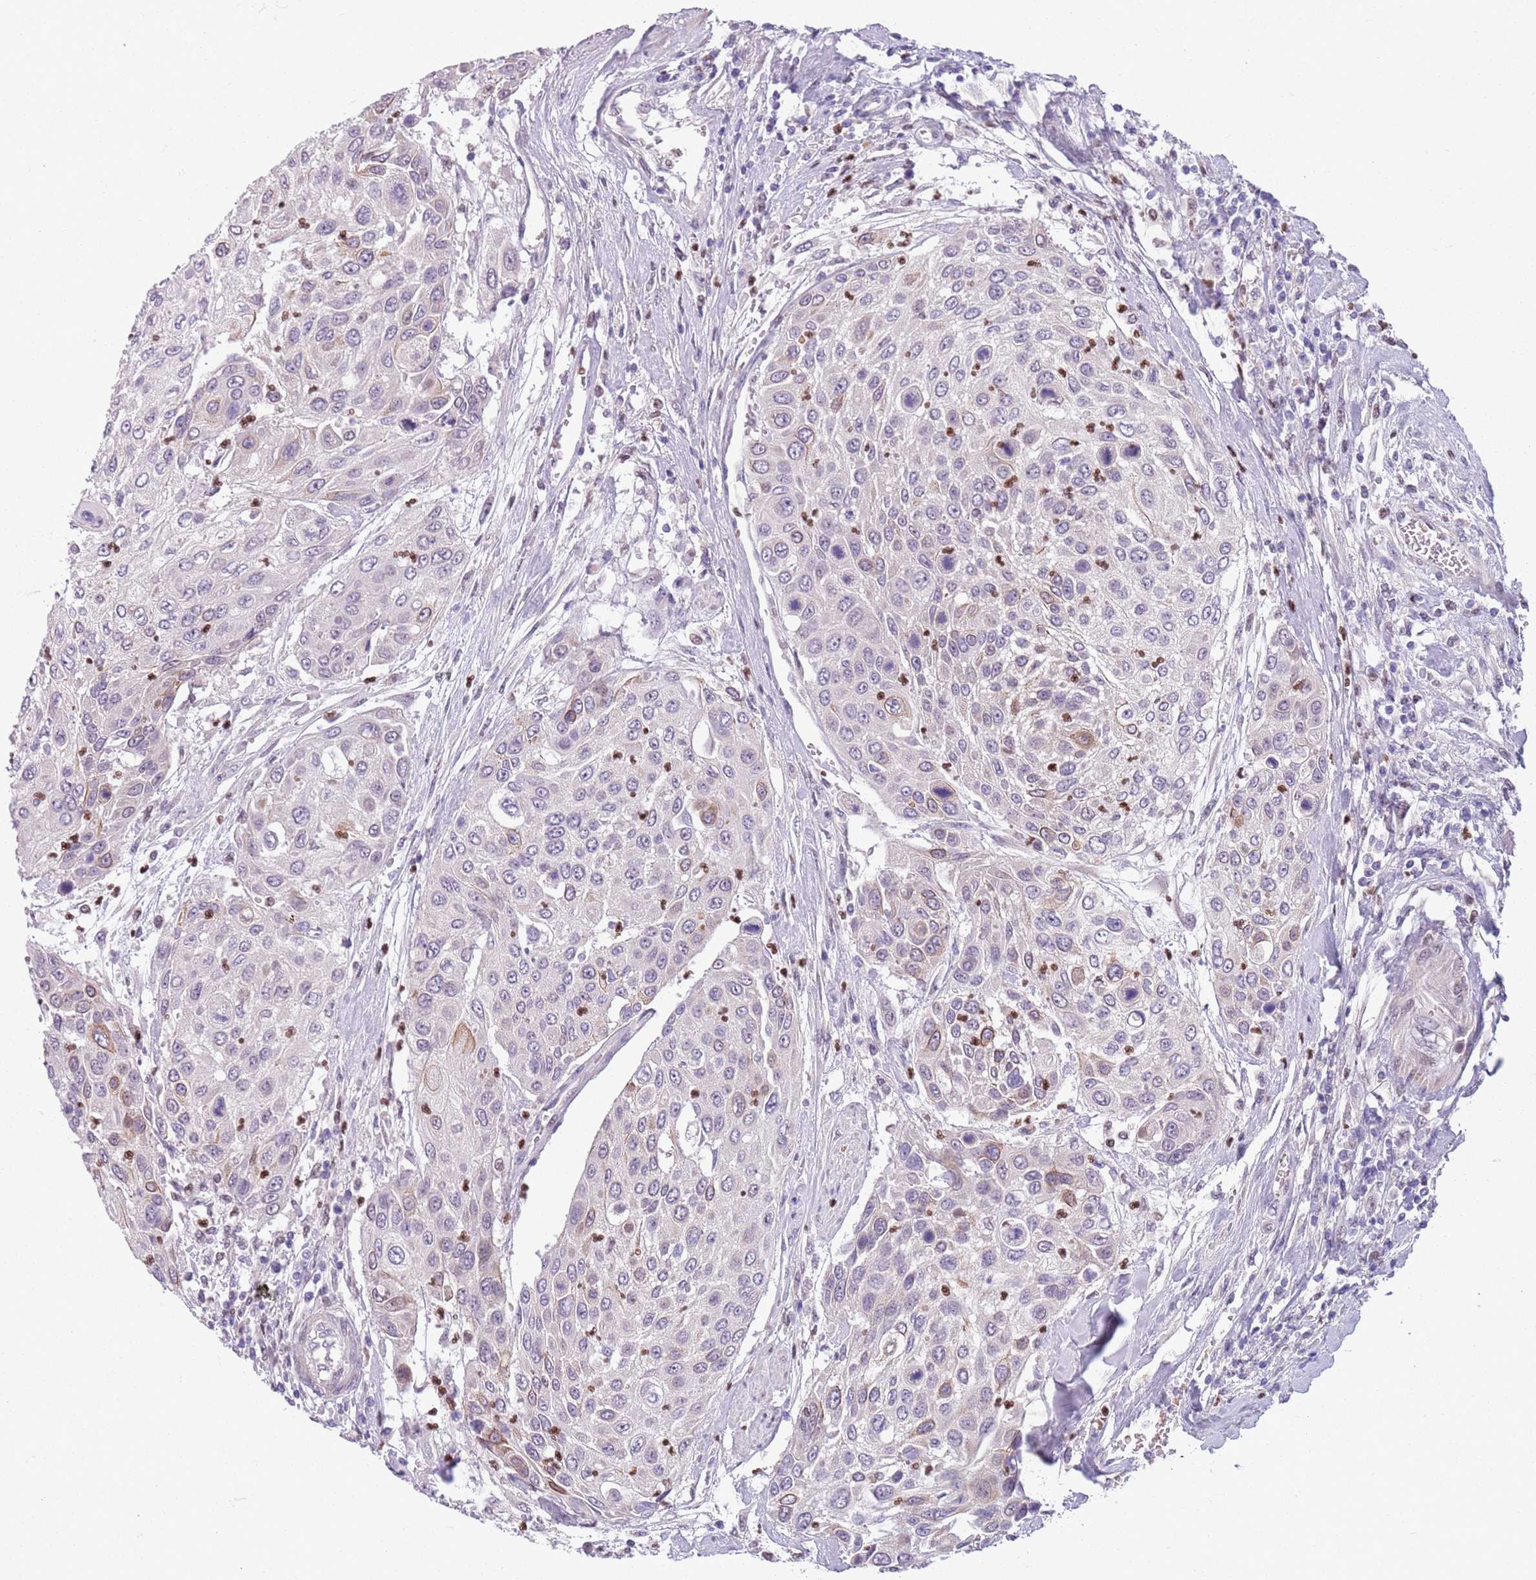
{"staining": {"intensity": "negative", "quantity": "none", "location": "none"}, "tissue": "urothelial cancer", "cell_type": "Tumor cells", "image_type": "cancer", "snomed": [{"axis": "morphology", "description": "Urothelial carcinoma, High grade"}, {"axis": "topography", "description": "Urinary bladder"}], "caption": "This is an immunohistochemistry micrograph of urothelial cancer. There is no positivity in tumor cells.", "gene": "ADCY7", "patient": {"sex": "female", "age": 79}}